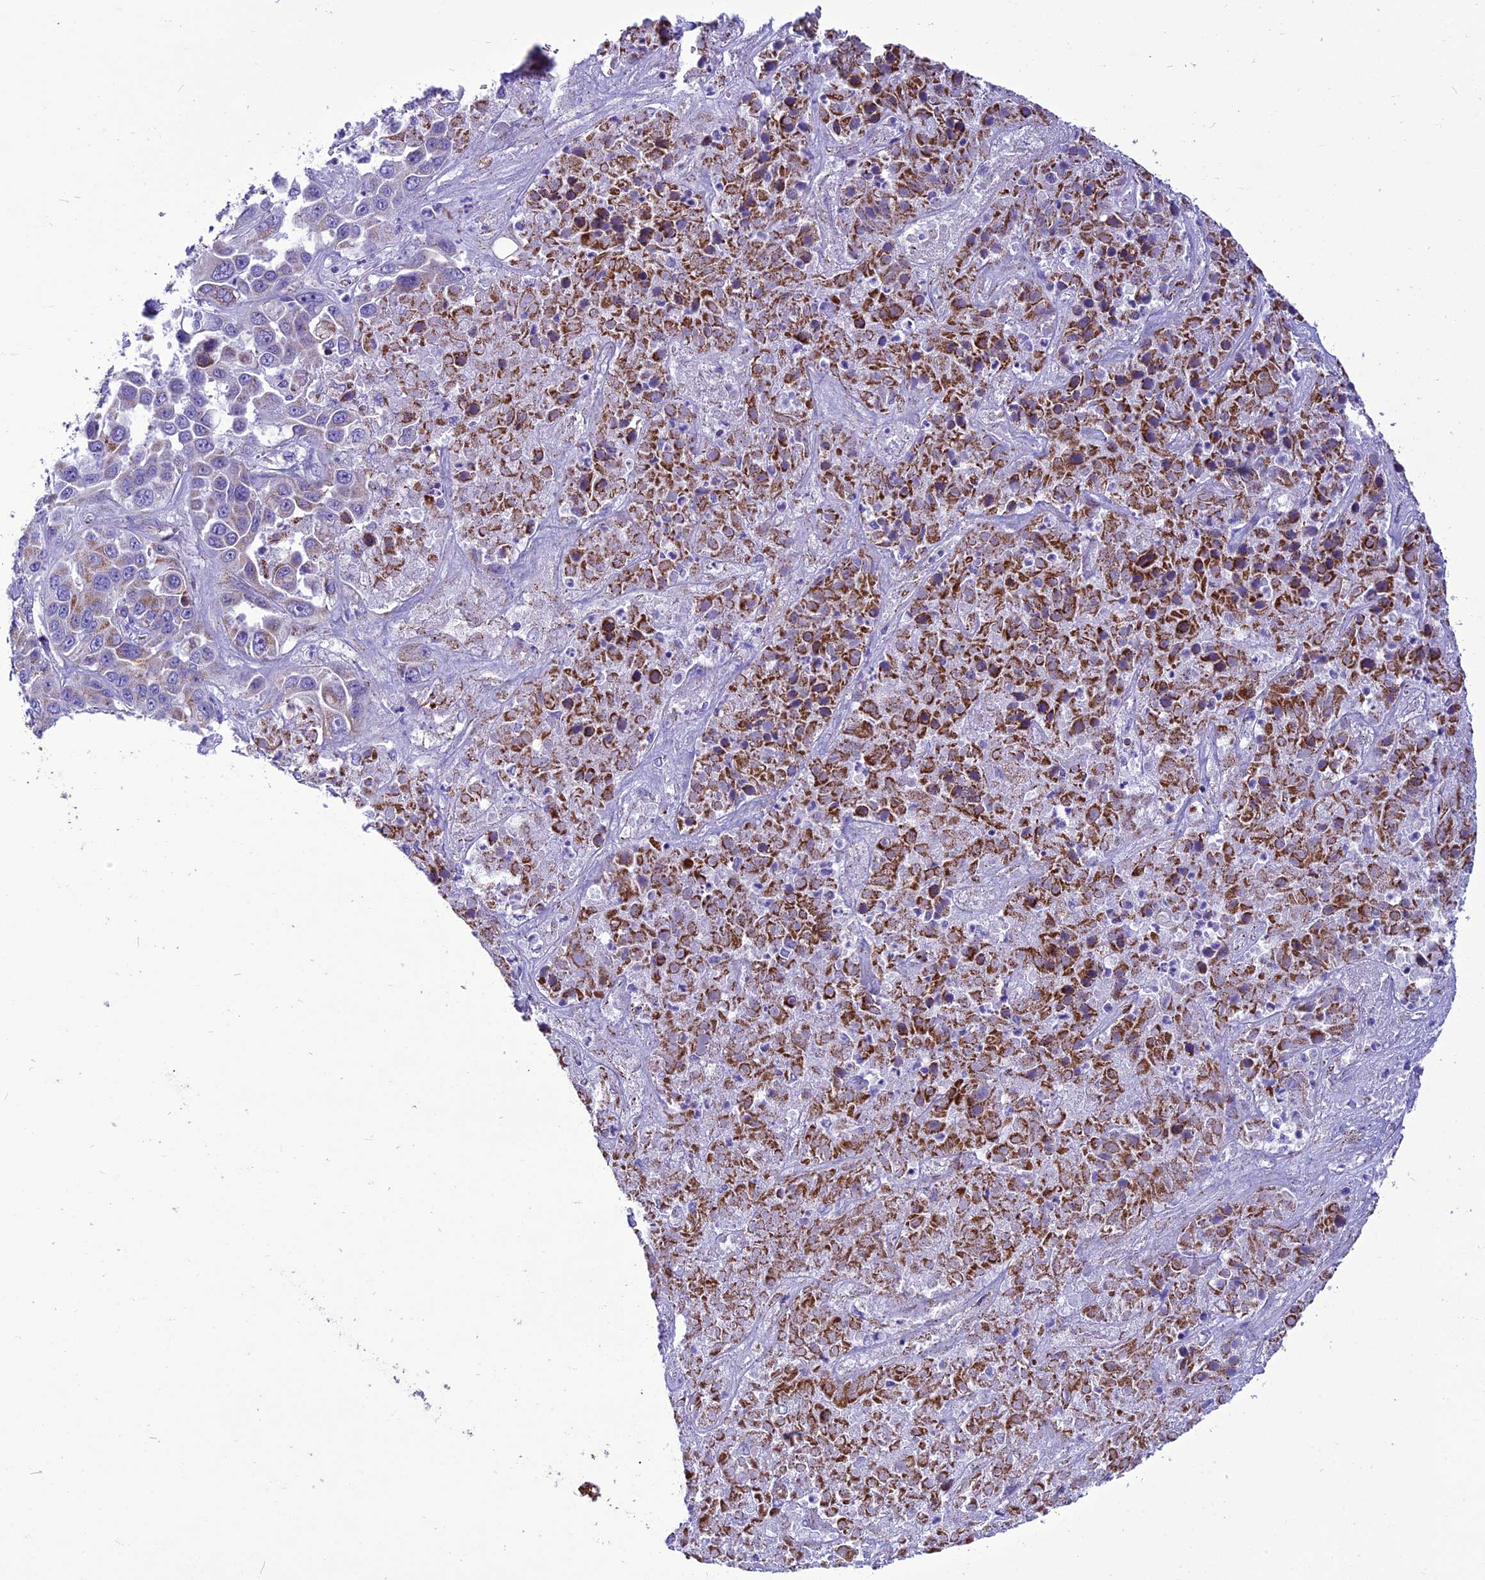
{"staining": {"intensity": "strong", "quantity": ">75%", "location": "cytoplasmic/membranous"}, "tissue": "liver cancer", "cell_type": "Tumor cells", "image_type": "cancer", "snomed": [{"axis": "morphology", "description": "Cholangiocarcinoma"}, {"axis": "topography", "description": "Liver"}], "caption": "Liver cancer tissue shows strong cytoplasmic/membranous staining in approximately >75% of tumor cells, visualized by immunohistochemistry.", "gene": "ICA1L", "patient": {"sex": "female", "age": 52}}